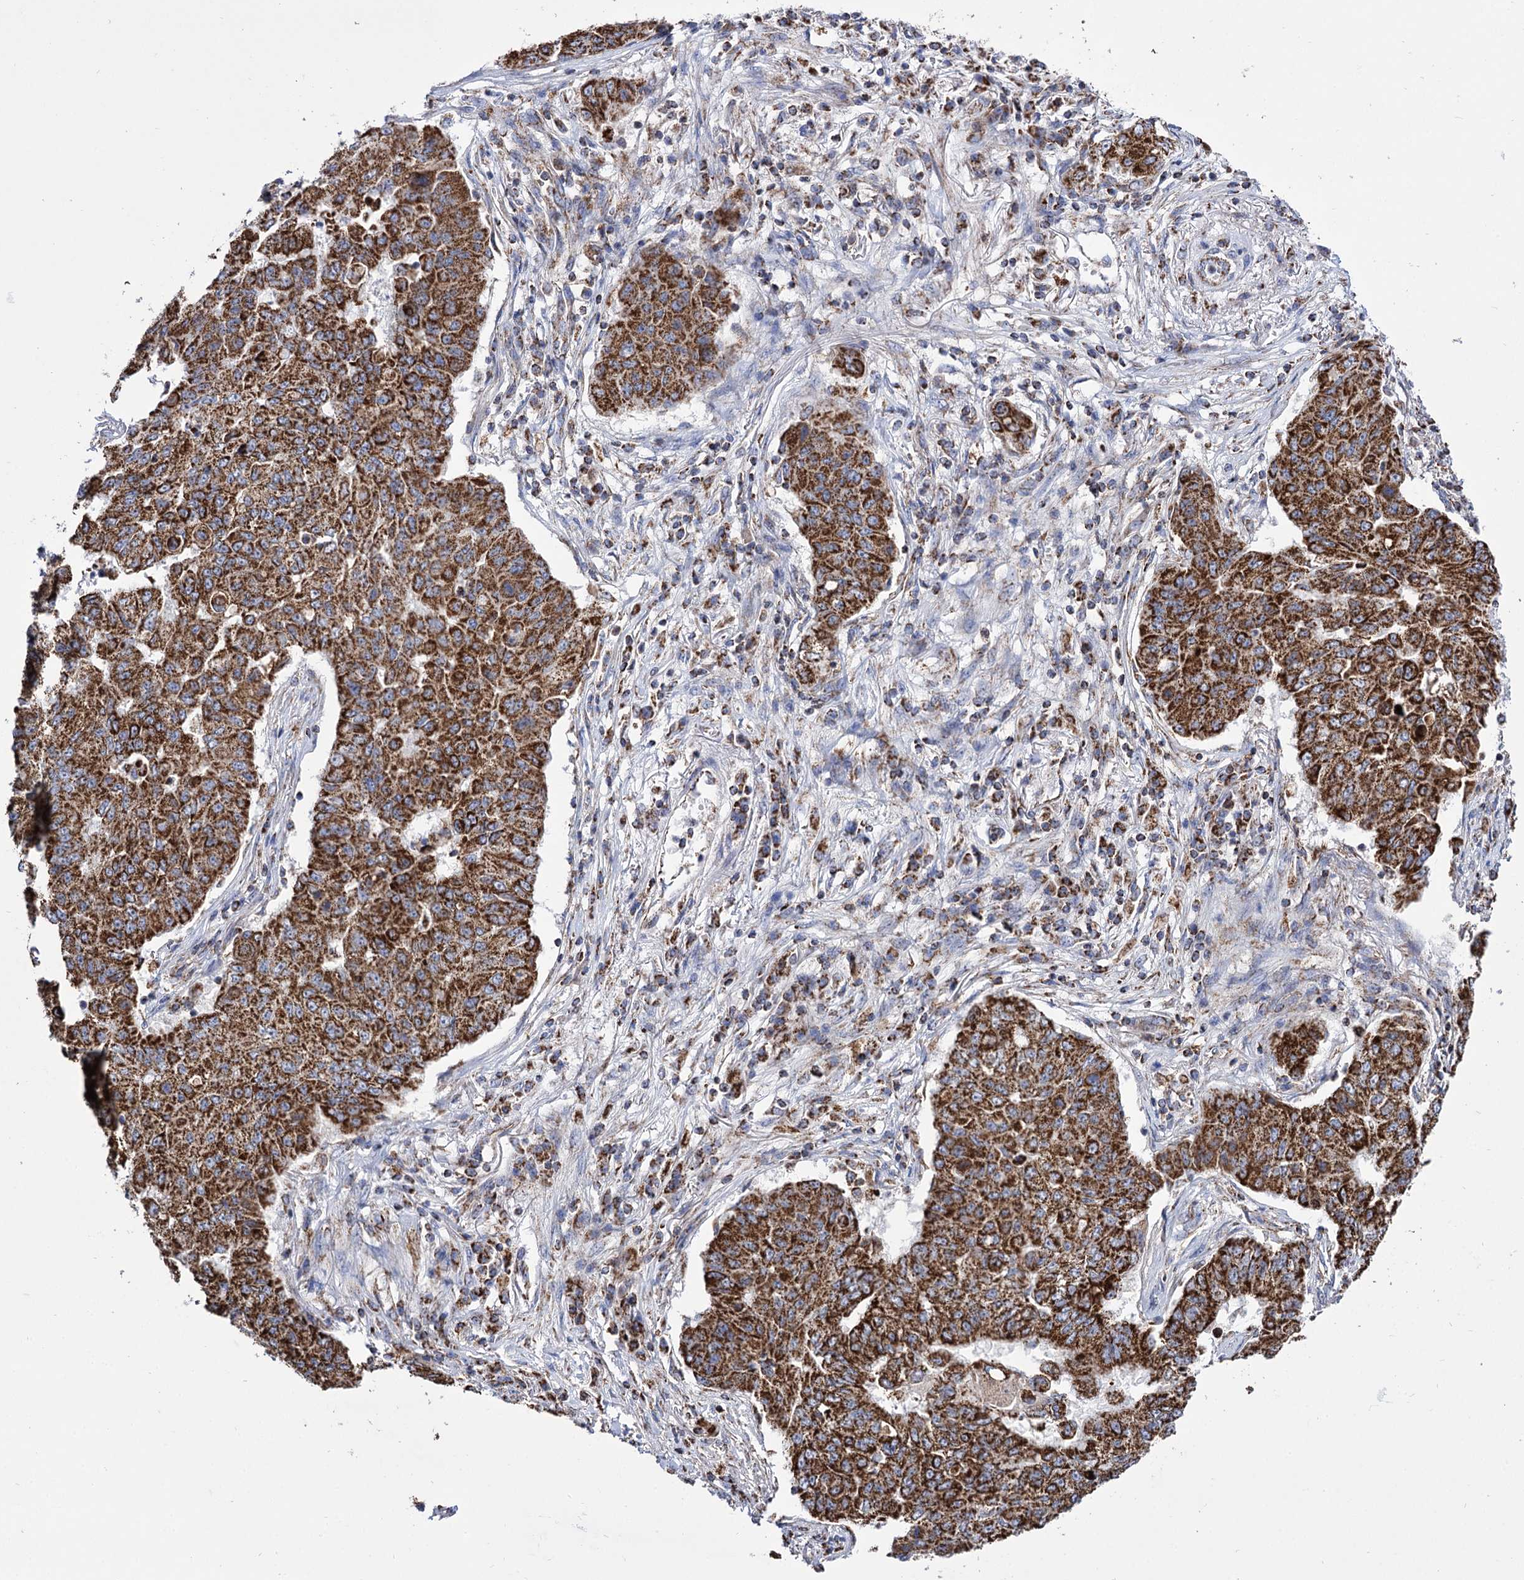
{"staining": {"intensity": "strong", "quantity": ">75%", "location": "cytoplasmic/membranous"}, "tissue": "lung cancer", "cell_type": "Tumor cells", "image_type": "cancer", "snomed": [{"axis": "morphology", "description": "Squamous cell carcinoma, NOS"}, {"axis": "topography", "description": "Lung"}], "caption": "Tumor cells show high levels of strong cytoplasmic/membranous positivity in approximately >75% of cells in squamous cell carcinoma (lung). The staining was performed using DAB (3,3'-diaminobenzidine) to visualize the protein expression in brown, while the nuclei were stained in blue with hematoxylin (Magnification: 20x).", "gene": "ABHD10", "patient": {"sex": "male", "age": 74}}